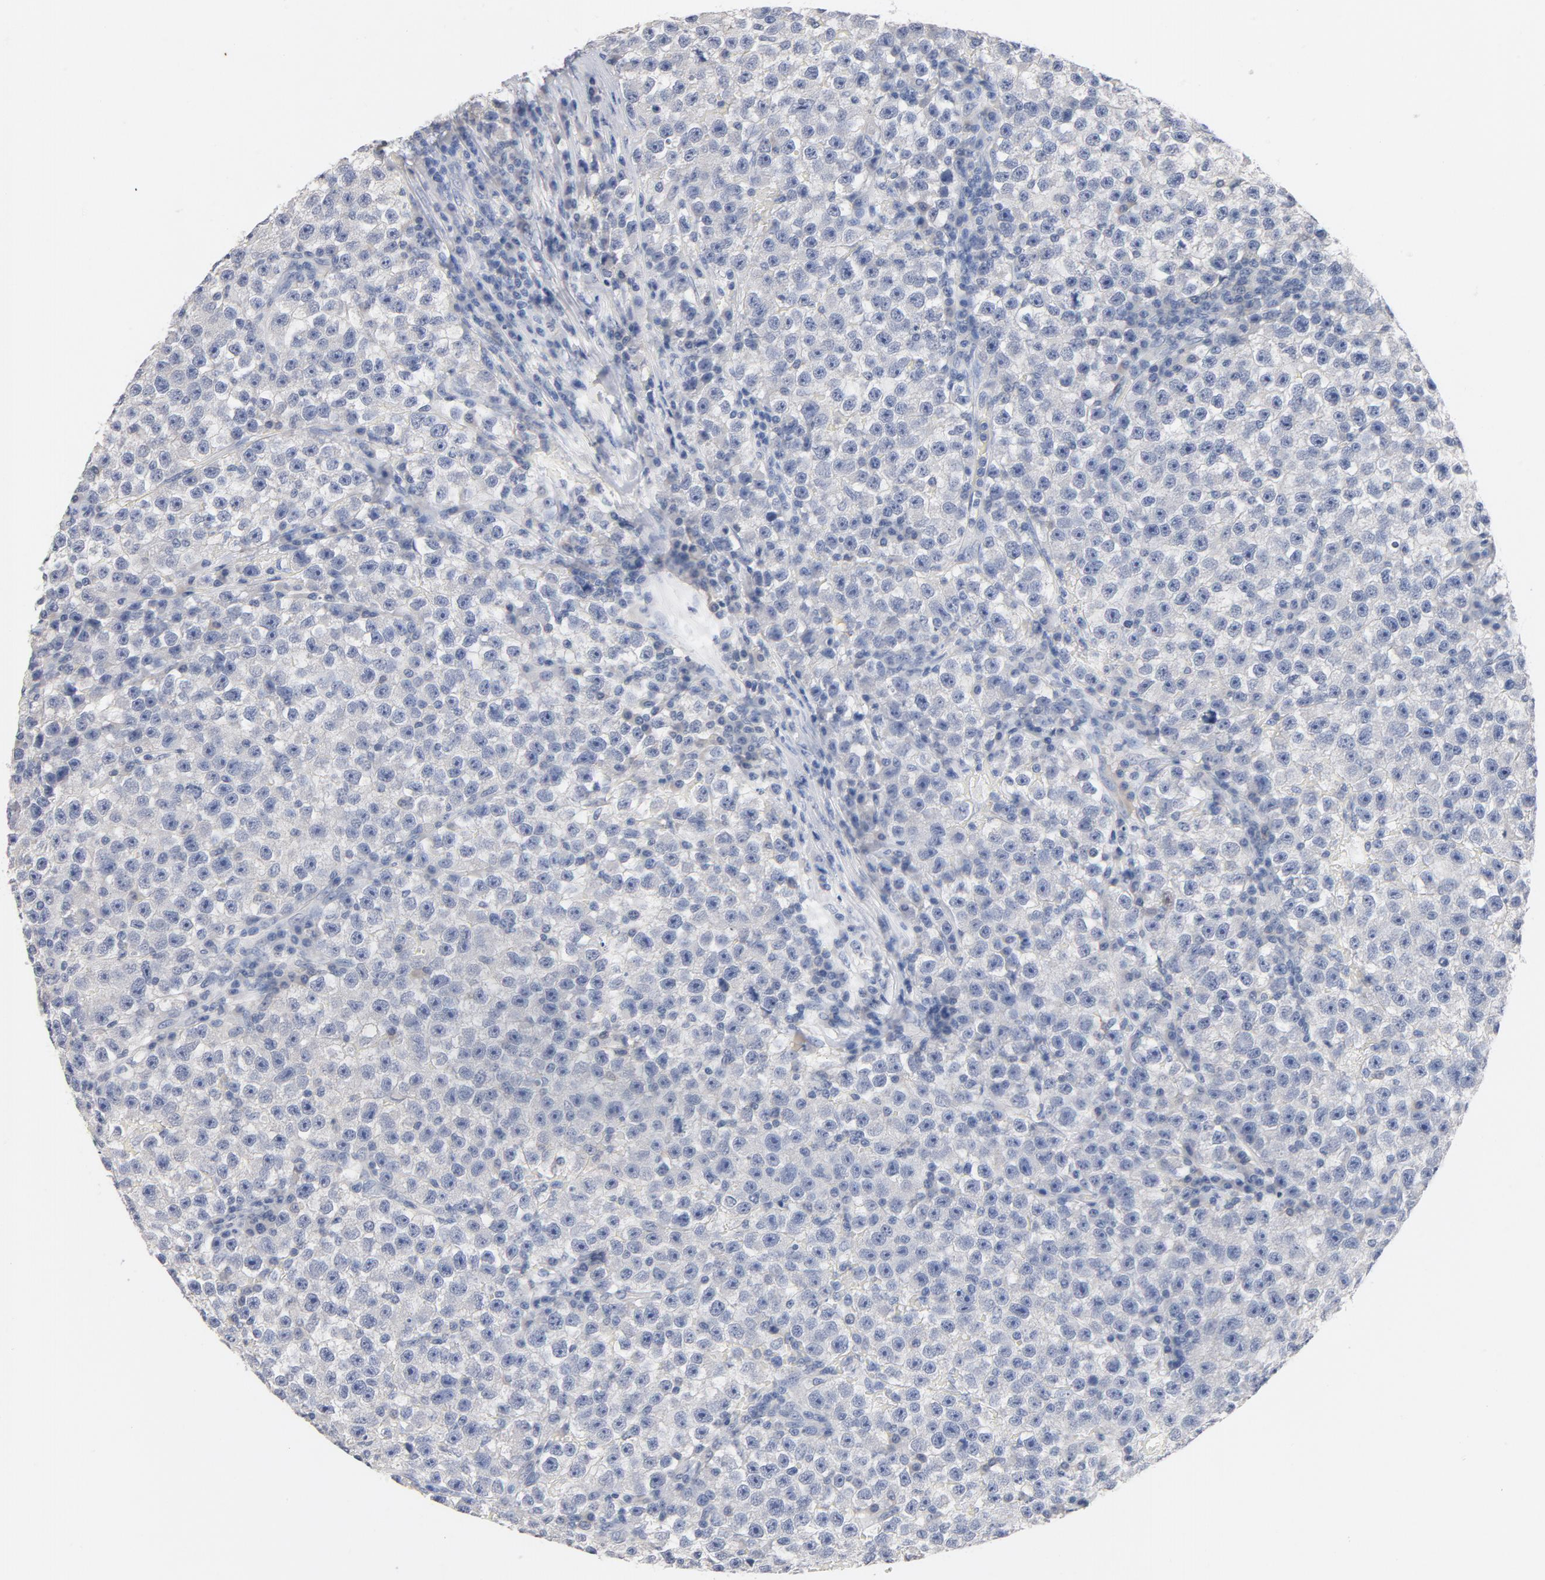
{"staining": {"intensity": "negative", "quantity": "none", "location": "none"}, "tissue": "testis cancer", "cell_type": "Tumor cells", "image_type": "cancer", "snomed": [{"axis": "morphology", "description": "Seminoma, NOS"}, {"axis": "topography", "description": "Testis"}], "caption": "High magnification brightfield microscopy of testis cancer stained with DAB (3,3'-diaminobenzidine) (brown) and counterstained with hematoxylin (blue): tumor cells show no significant expression.", "gene": "ZCCHC13", "patient": {"sex": "male", "age": 22}}